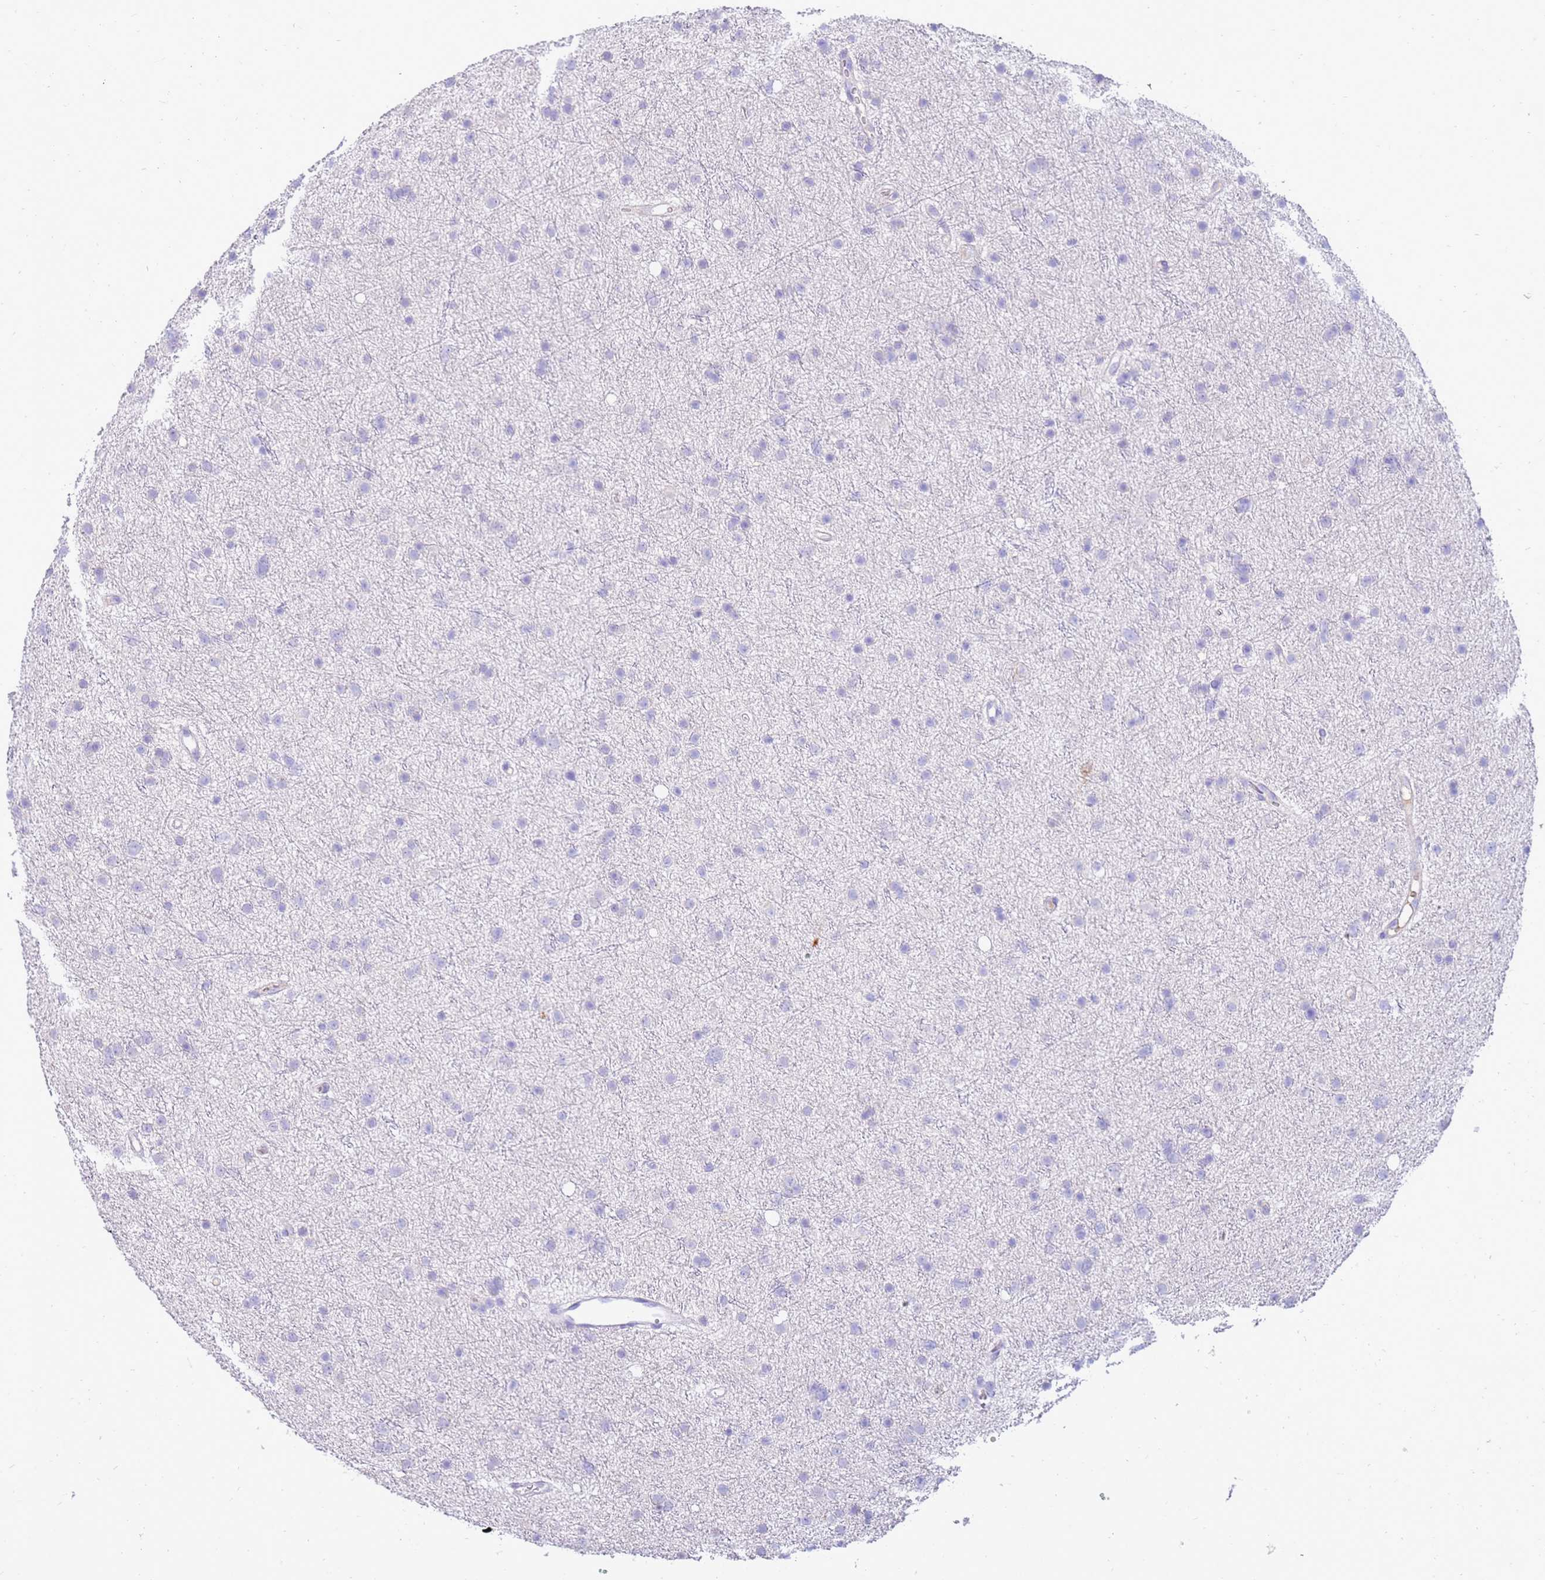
{"staining": {"intensity": "negative", "quantity": "none", "location": "none"}, "tissue": "glioma", "cell_type": "Tumor cells", "image_type": "cancer", "snomed": [{"axis": "morphology", "description": "Glioma, malignant, Low grade"}, {"axis": "topography", "description": "Cerebral cortex"}], "caption": "A micrograph of human malignant low-grade glioma is negative for staining in tumor cells. (Brightfield microscopy of DAB immunohistochemistry at high magnification).", "gene": "EVPLL", "patient": {"sex": "female", "age": 39}}